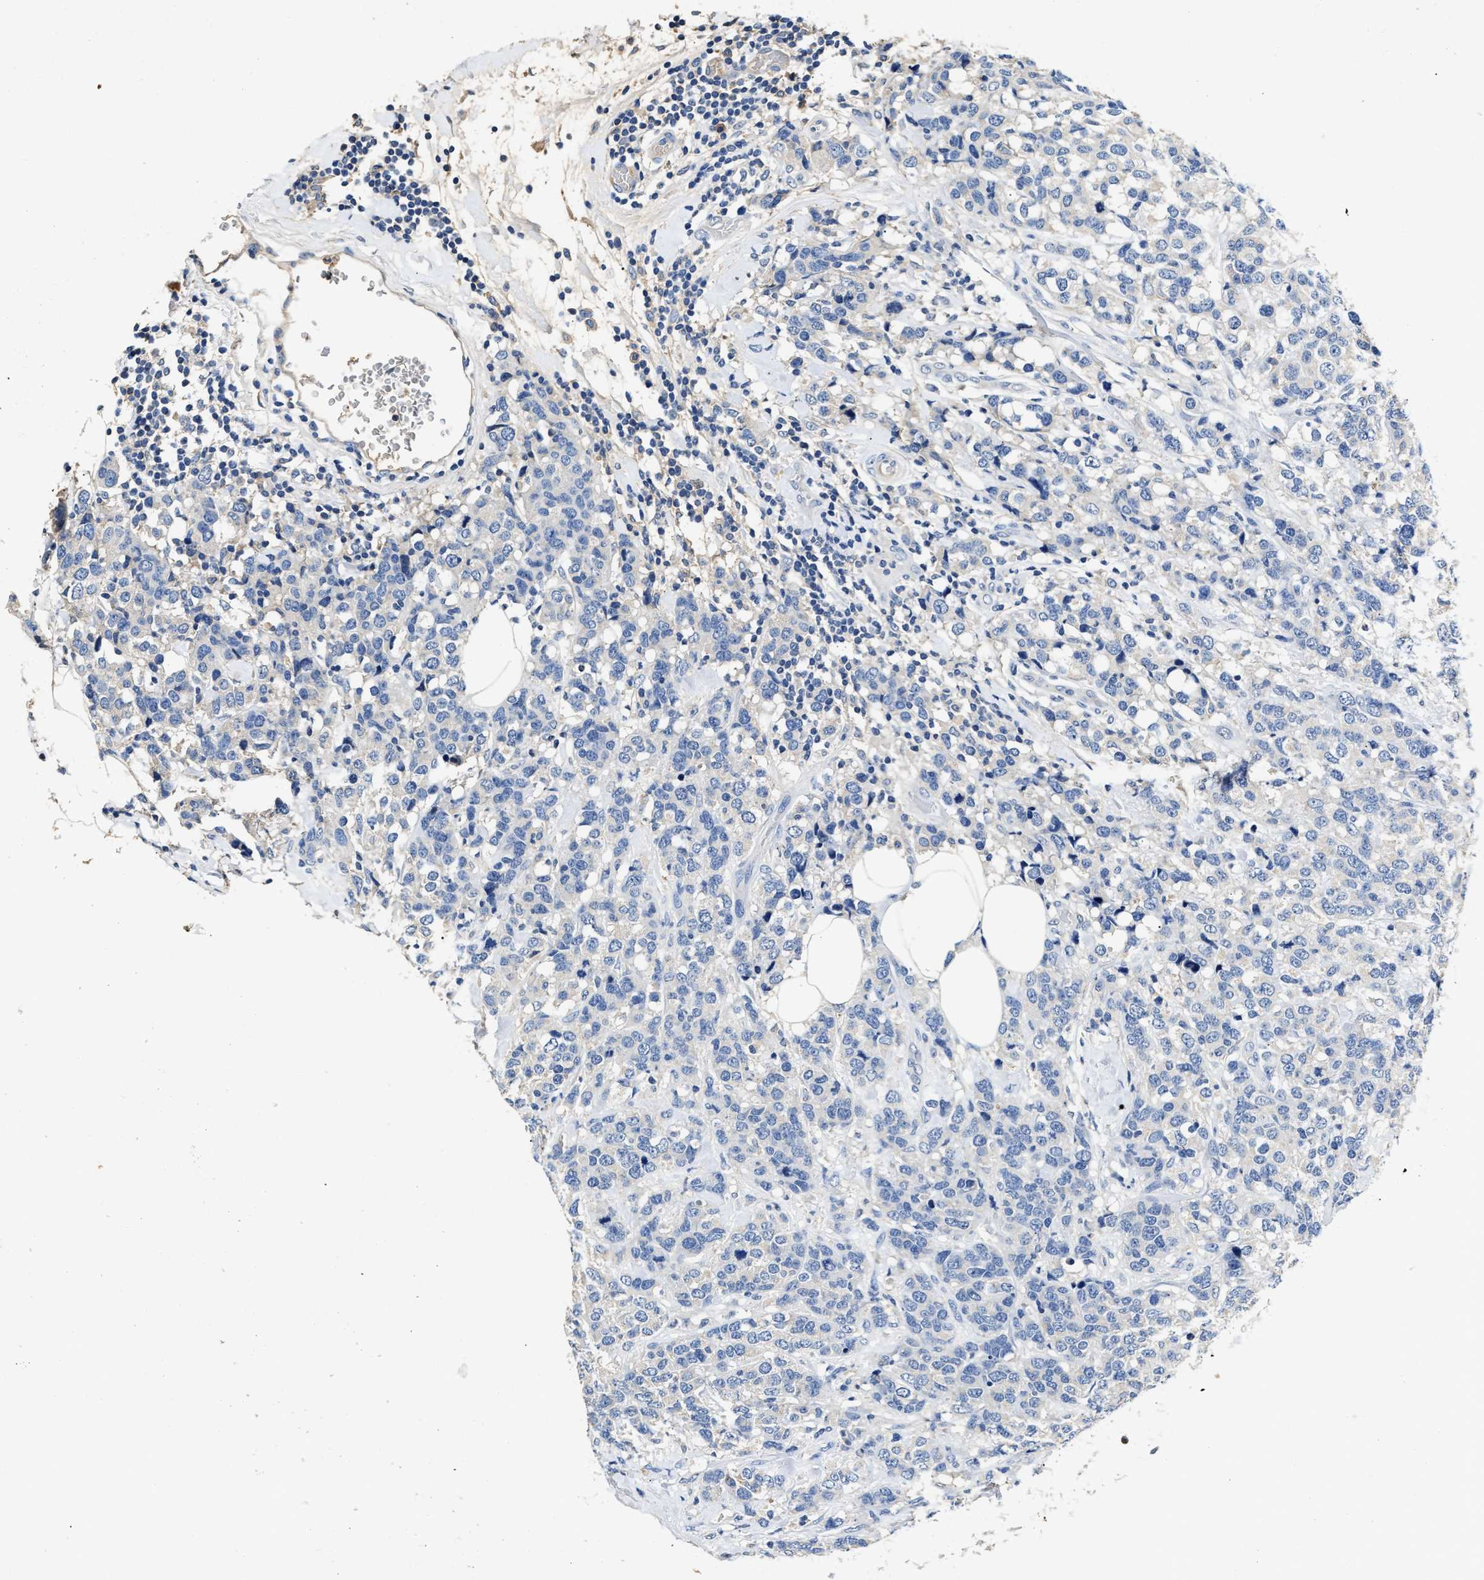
{"staining": {"intensity": "negative", "quantity": "none", "location": "none"}, "tissue": "breast cancer", "cell_type": "Tumor cells", "image_type": "cancer", "snomed": [{"axis": "morphology", "description": "Lobular carcinoma"}, {"axis": "topography", "description": "Breast"}], "caption": "This is an IHC image of lobular carcinoma (breast). There is no expression in tumor cells.", "gene": "SLCO2B1", "patient": {"sex": "female", "age": 59}}